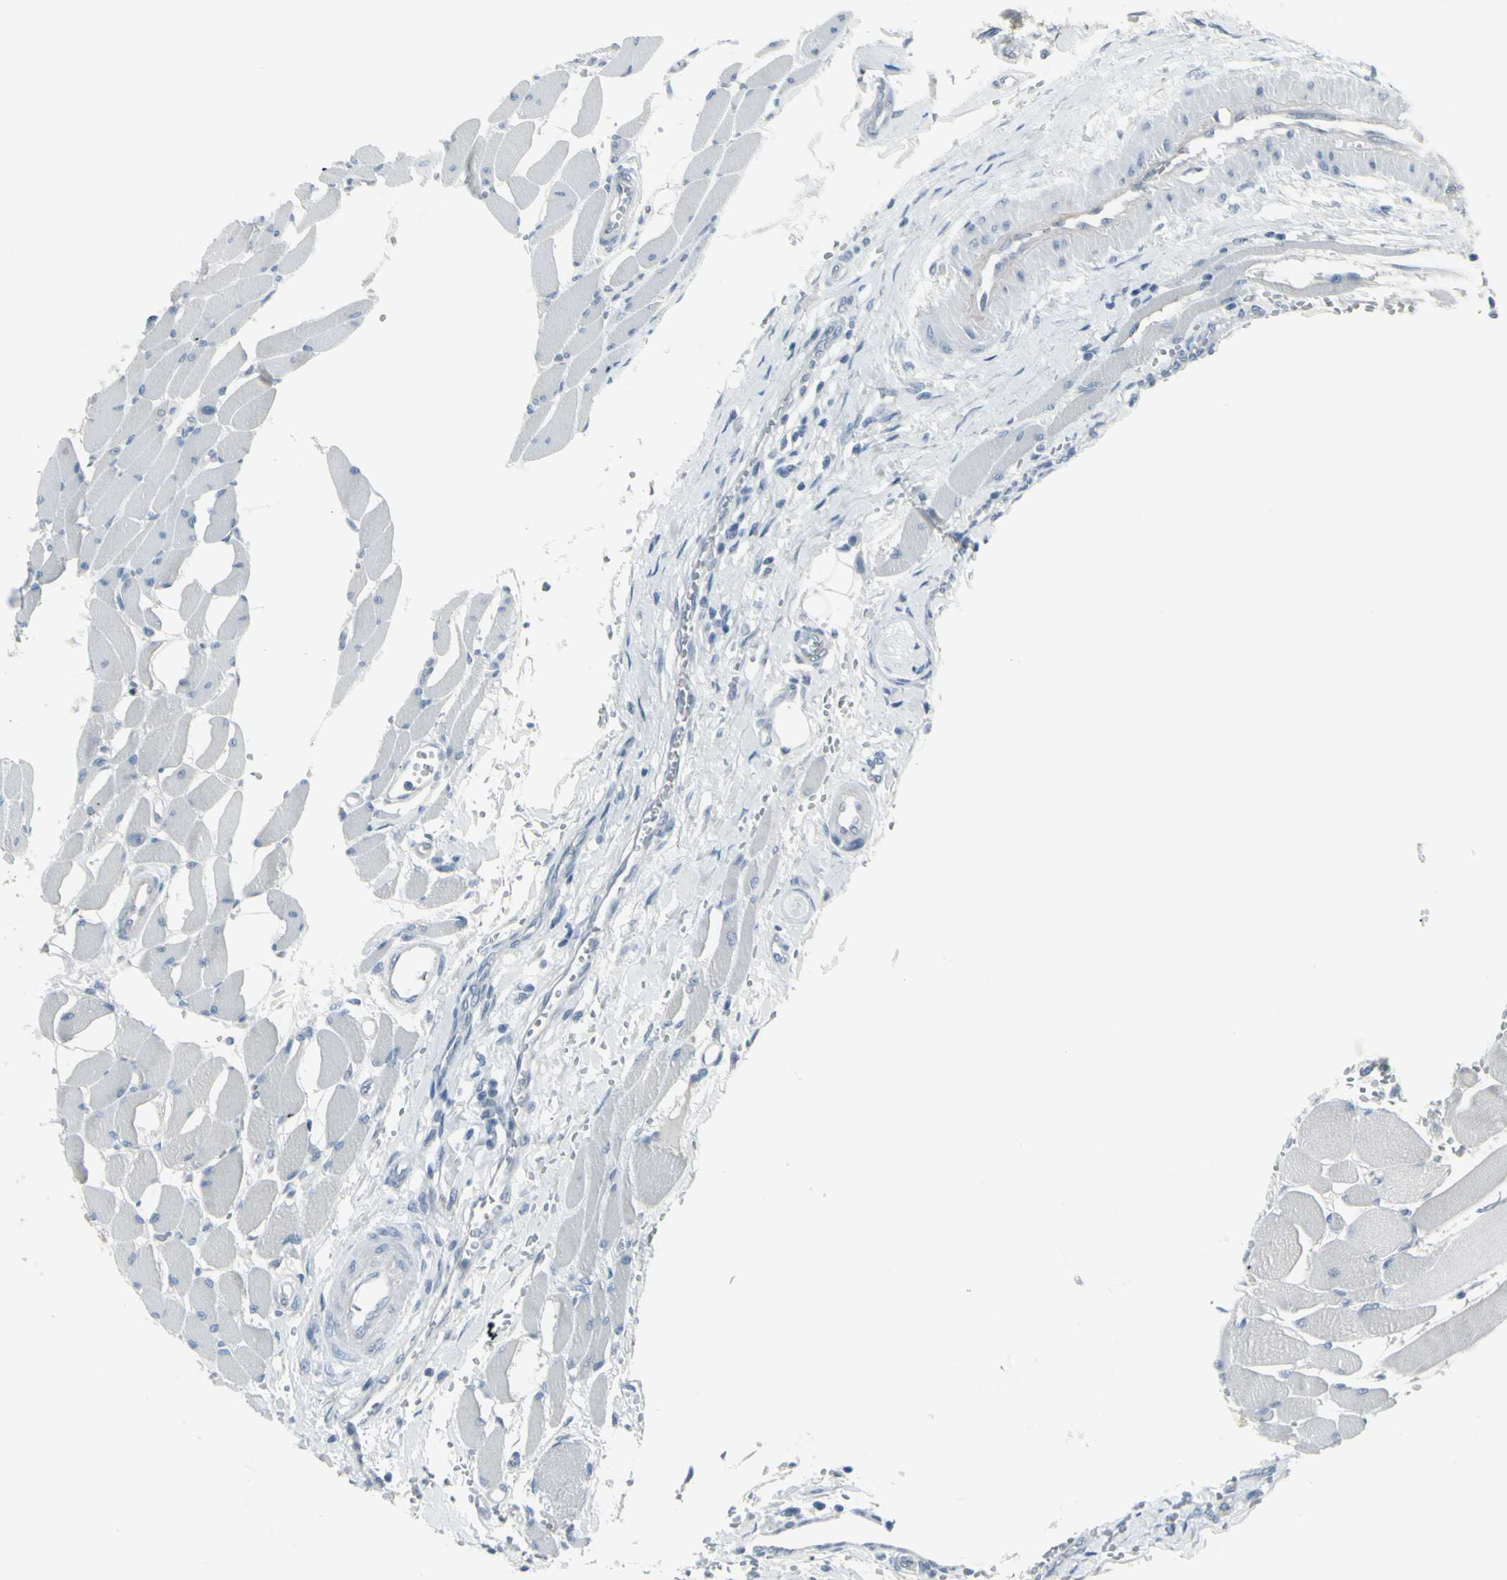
{"staining": {"intensity": "negative", "quantity": "none", "location": "none"}, "tissue": "head and neck cancer", "cell_type": "Tumor cells", "image_type": "cancer", "snomed": [{"axis": "morphology", "description": "Adenocarcinoma, NOS"}, {"axis": "morphology", "description": "Adenoma, NOS"}, {"axis": "topography", "description": "Head-Neck"}], "caption": "Head and neck adenocarcinoma was stained to show a protein in brown. There is no significant staining in tumor cells.", "gene": "RAB3A", "patient": {"sex": "female", "age": 55}}